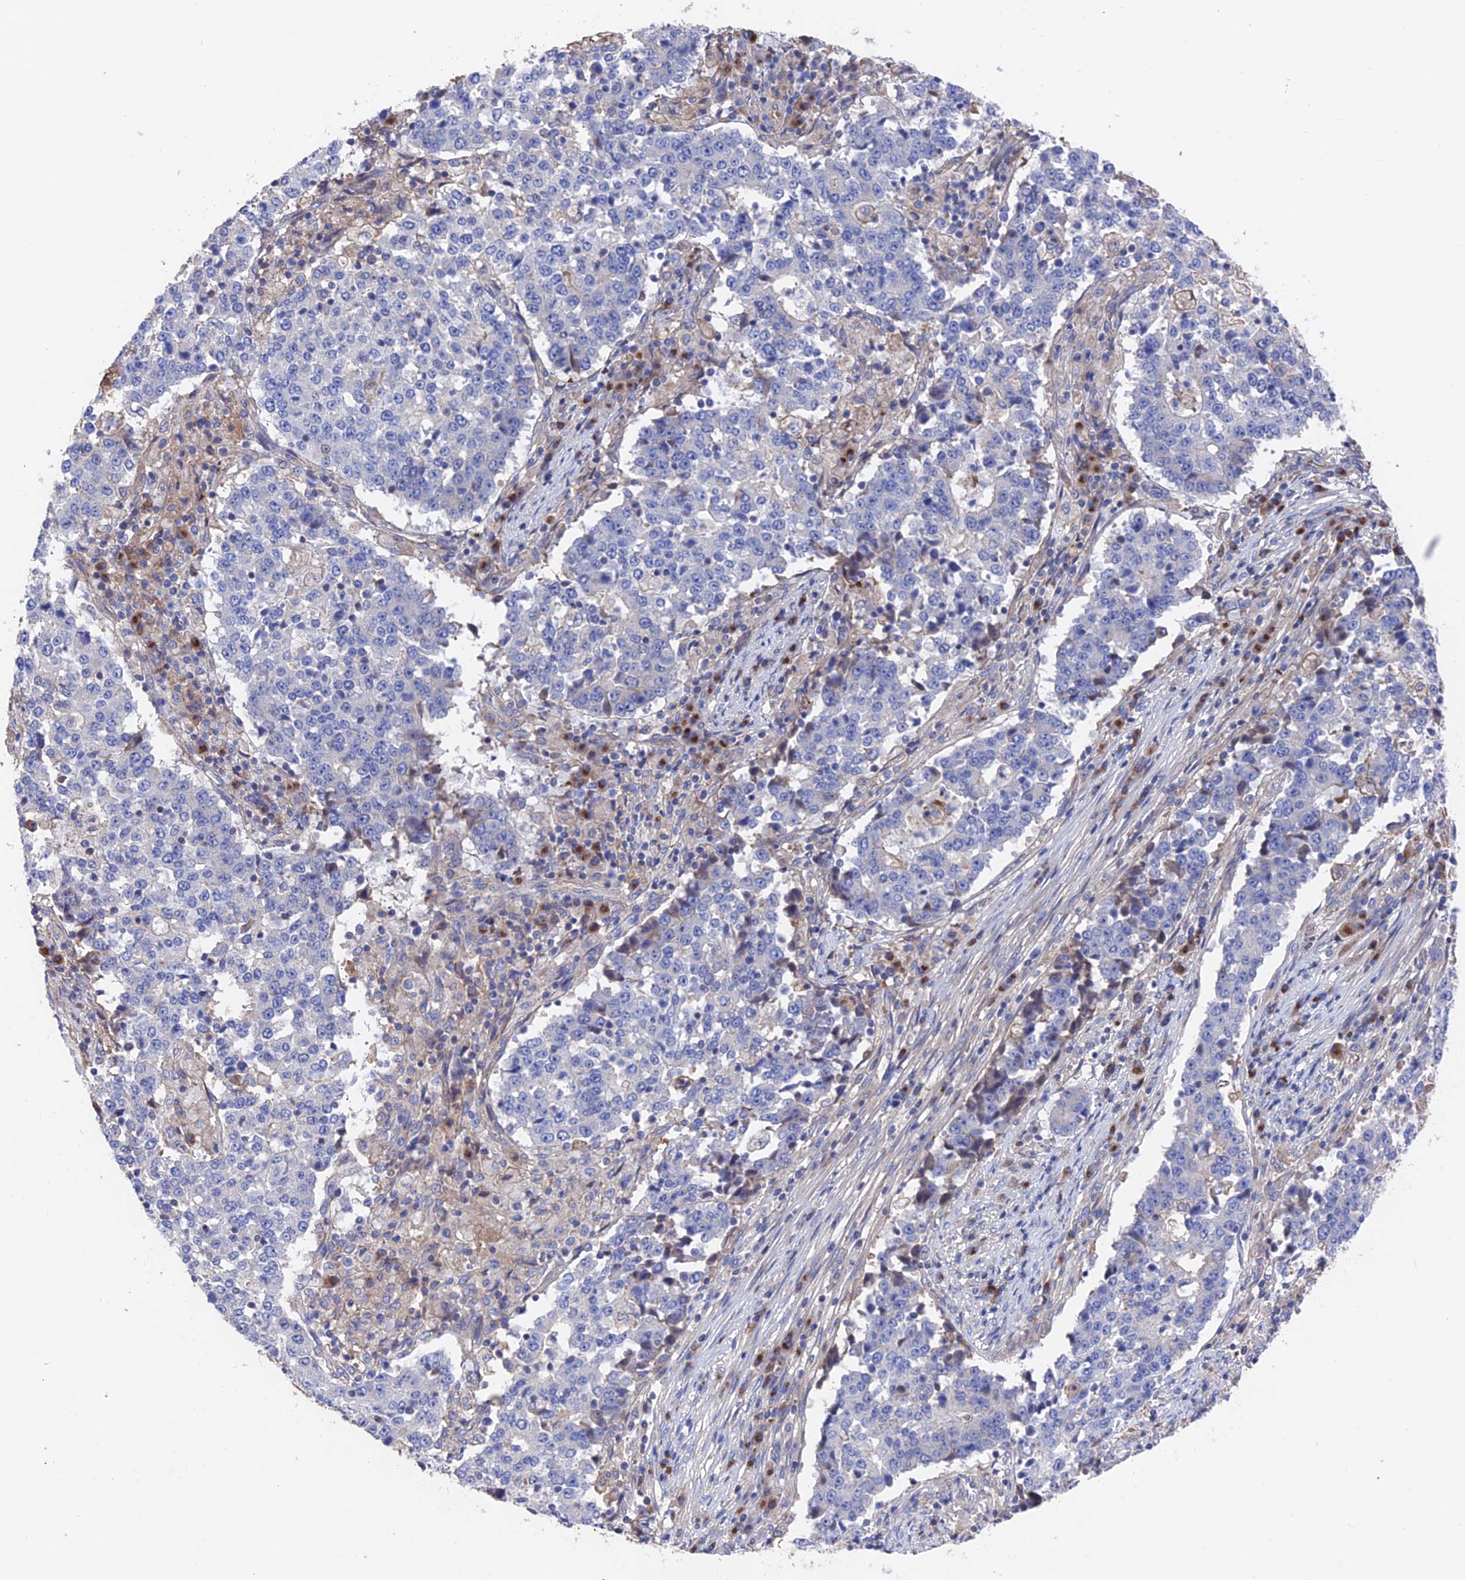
{"staining": {"intensity": "negative", "quantity": "none", "location": "none"}, "tissue": "stomach cancer", "cell_type": "Tumor cells", "image_type": "cancer", "snomed": [{"axis": "morphology", "description": "Adenocarcinoma, NOS"}, {"axis": "topography", "description": "Stomach"}], "caption": "A high-resolution micrograph shows immunohistochemistry staining of stomach cancer, which reveals no significant staining in tumor cells.", "gene": "HPF1", "patient": {"sex": "male", "age": 59}}